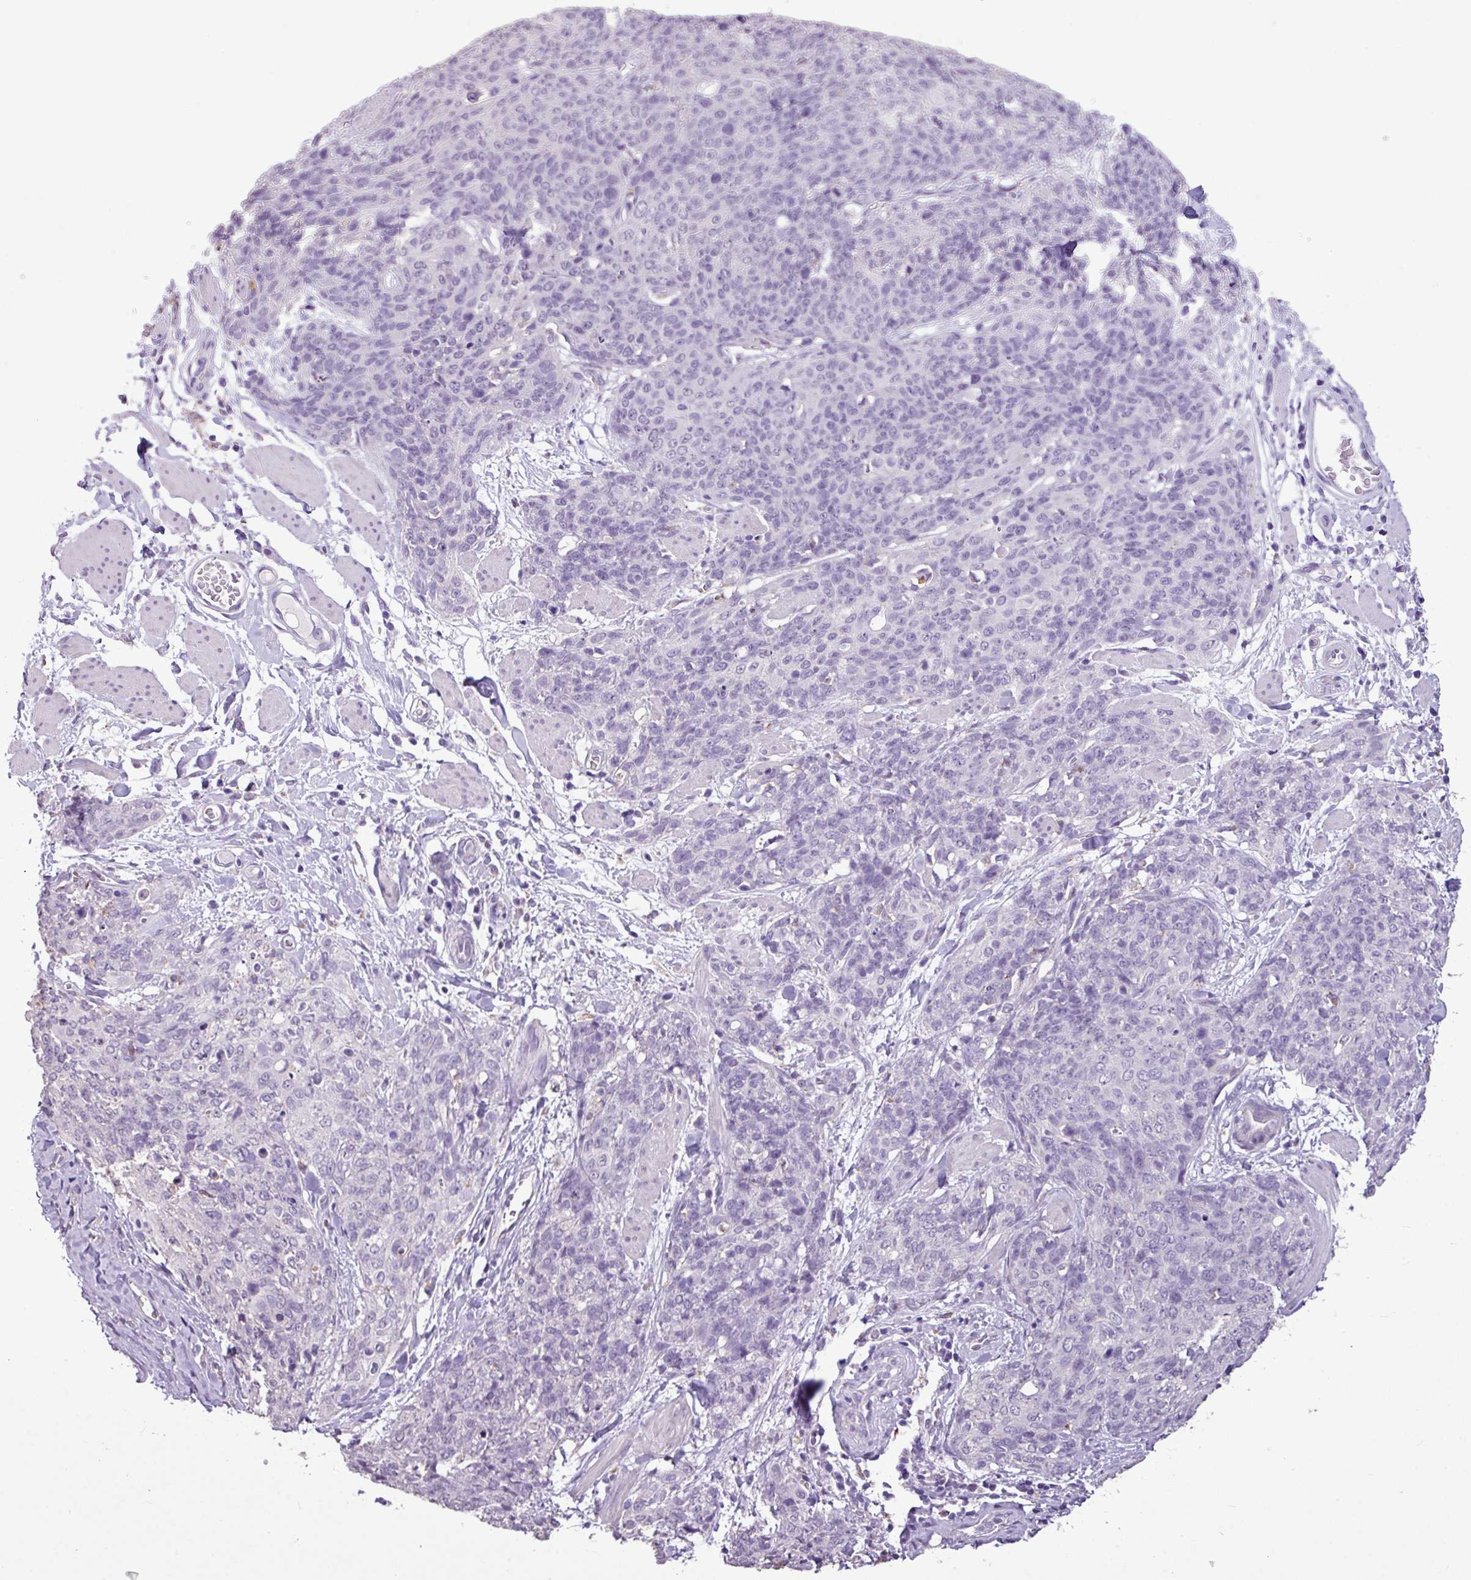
{"staining": {"intensity": "negative", "quantity": "none", "location": "none"}, "tissue": "skin cancer", "cell_type": "Tumor cells", "image_type": "cancer", "snomed": [{"axis": "morphology", "description": "Squamous cell carcinoma, NOS"}, {"axis": "topography", "description": "Skin"}, {"axis": "topography", "description": "Vulva"}], "caption": "Tumor cells show no significant protein positivity in skin squamous cell carcinoma.", "gene": "ALDH2", "patient": {"sex": "female", "age": 85}}